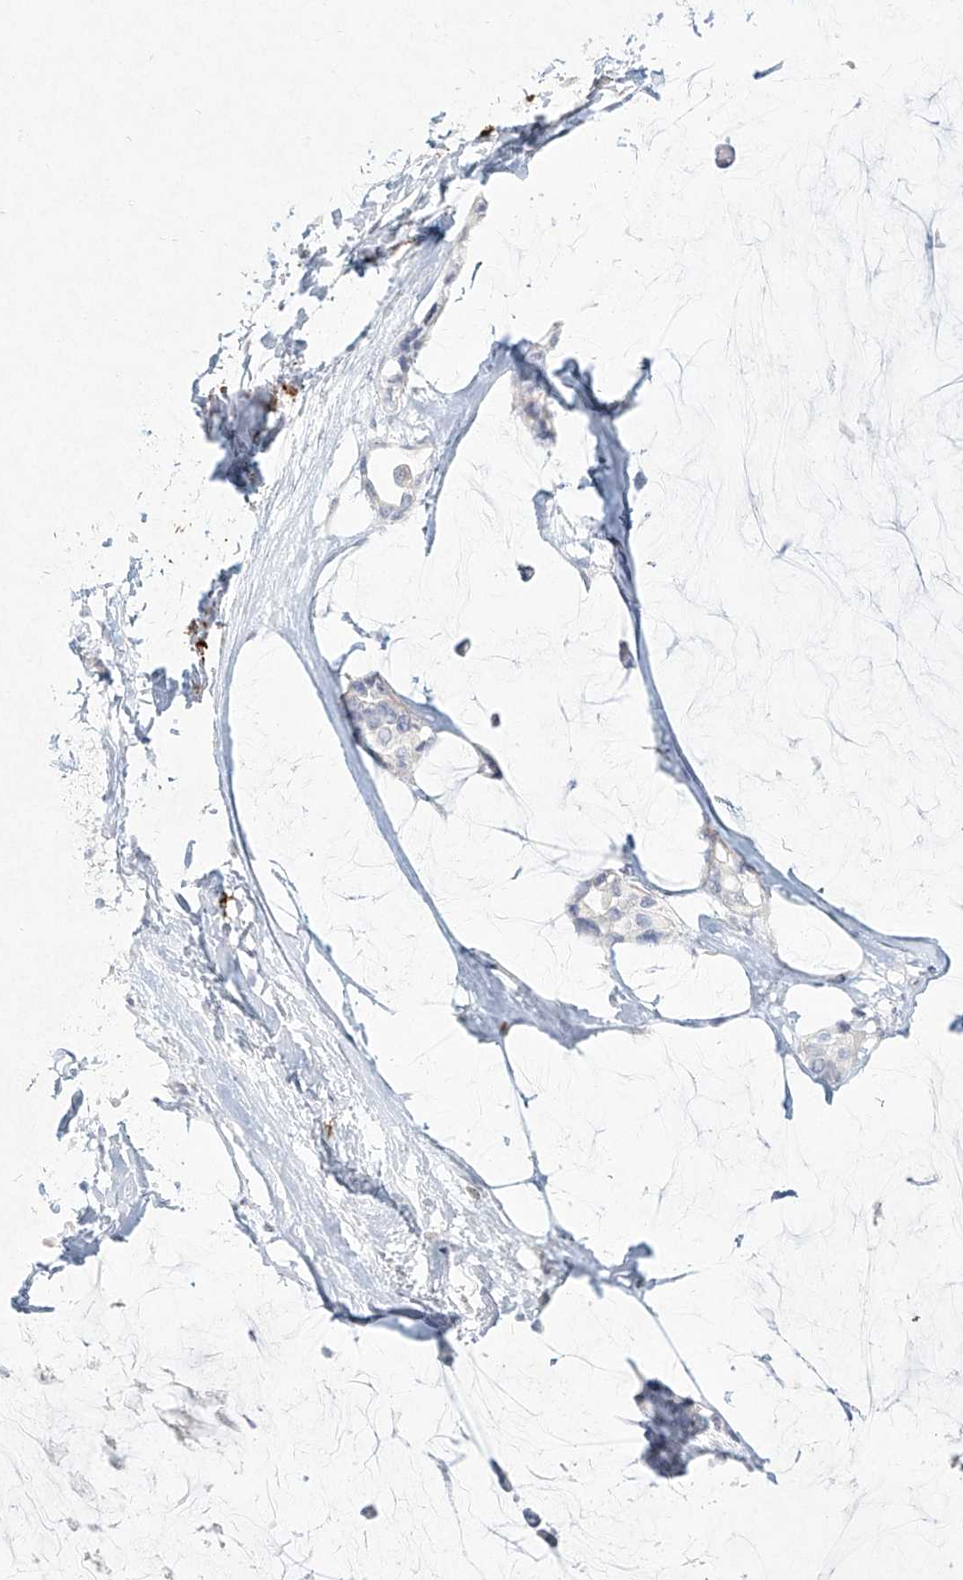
{"staining": {"intensity": "negative", "quantity": "none", "location": "none"}, "tissue": "ovarian cancer", "cell_type": "Tumor cells", "image_type": "cancer", "snomed": [{"axis": "morphology", "description": "Cystadenocarcinoma, mucinous, NOS"}, {"axis": "topography", "description": "Ovary"}], "caption": "Tumor cells show no significant protein expression in ovarian cancer. (Stains: DAB (3,3'-diaminobenzidine) immunohistochemistry (IHC) with hematoxylin counter stain, Microscopy: brightfield microscopy at high magnification).", "gene": "CD209", "patient": {"sex": "female", "age": 39}}